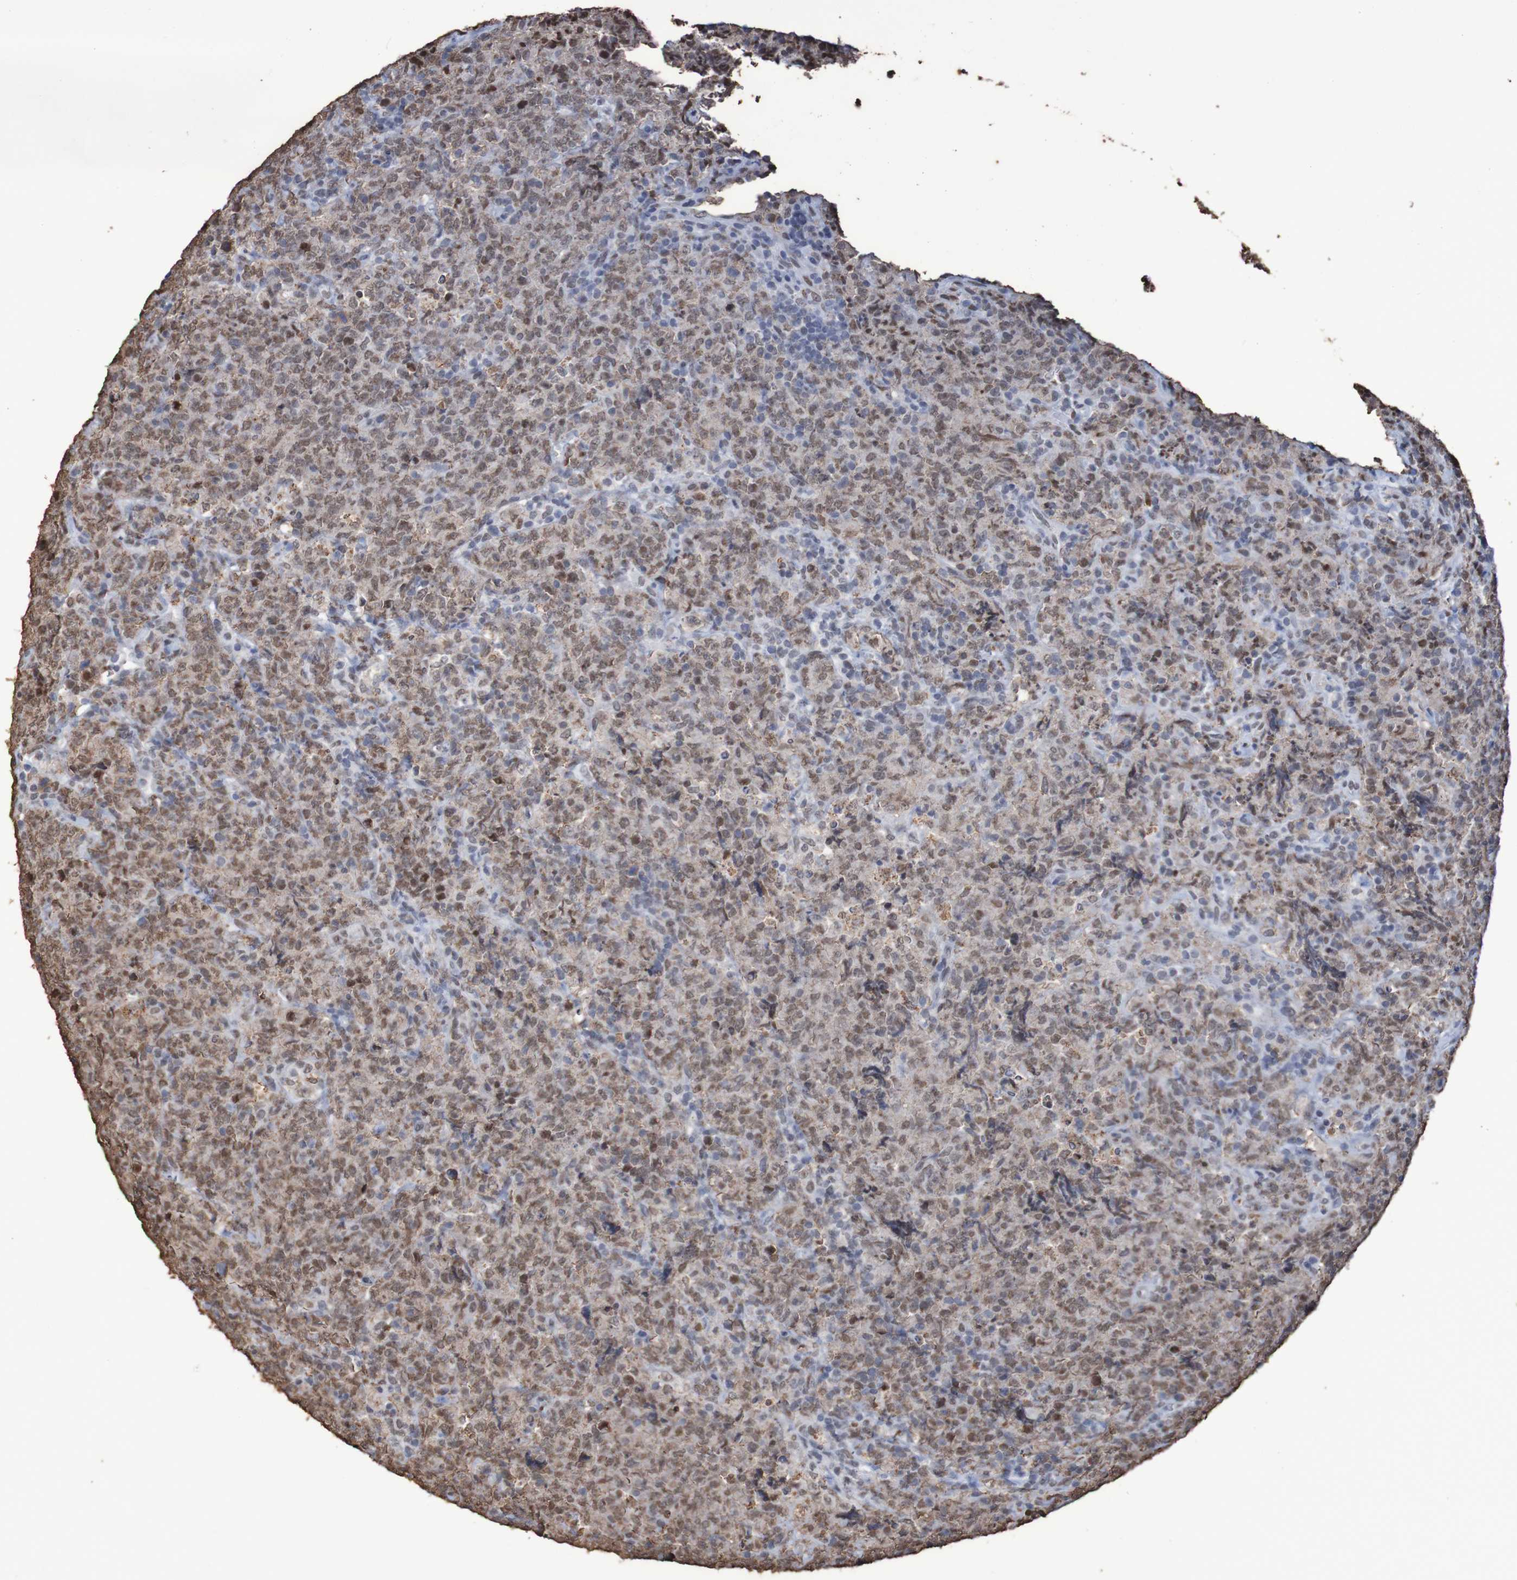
{"staining": {"intensity": "weak", "quantity": ">75%", "location": "nuclear"}, "tissue": "lymphoma", "cell_type": "Tumor cells", "image_type": "cancer", "snomed": [{"axis": "morphology", "description": "Malignant lymphoma, non-Hodgkin's type, High grade"}, {"axis": "topography", "description": "Tonsil"}], "caption": "Weak nuclear staining is appreciated in approximately >75% of tumor cells in malignant lymphoma, non-Hodgkin's type (high-grade). The protein of interest is stained brown, and the nuclei are stained in blue (DAB IHC with brightfield microscopy, high magnification).", "gene": "MRTFB", "patient": {"sex": "female", "age": 36}}